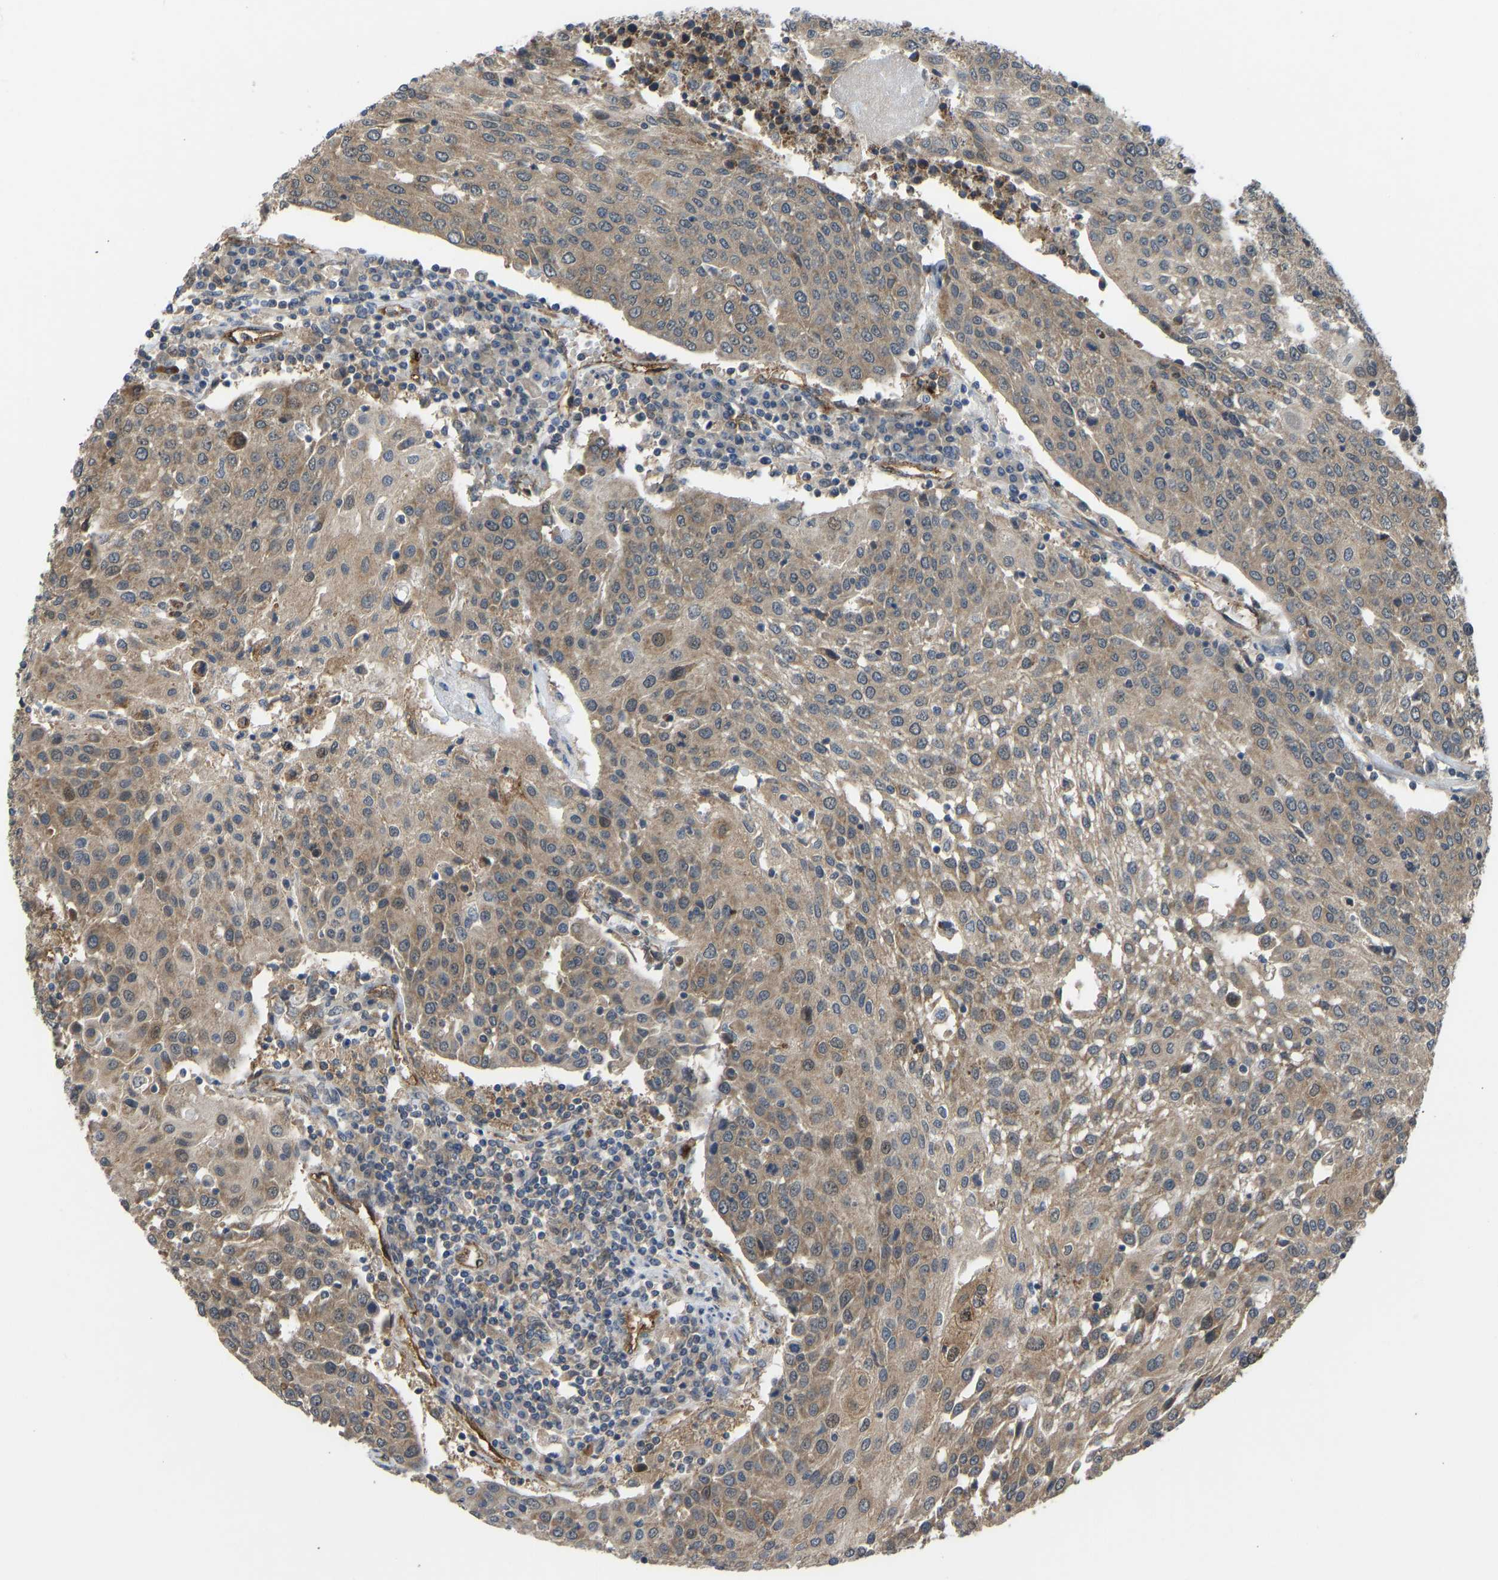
{"staining": {"intensity": "moderate", "quantity": ">75%", "location": "cytoplasmic/membranous"}, "tissue": "urothelial cancer", "cell_type": "Tumor cells", "image_type": "cancer", "snomed": [{"axis": "morphology", "description": "Urothelial carcinoma, High grade"}, {"axis": "topography", "description": "Urinary bladder"}], "caption": "Brown immunohistochemical staining in urothelial cancer displays moderate cytoplasmic/membranous expression in approximately >75% of tumor cells.", "gene": "CCT8", "patient": {"sex": "female", "age": 85}}